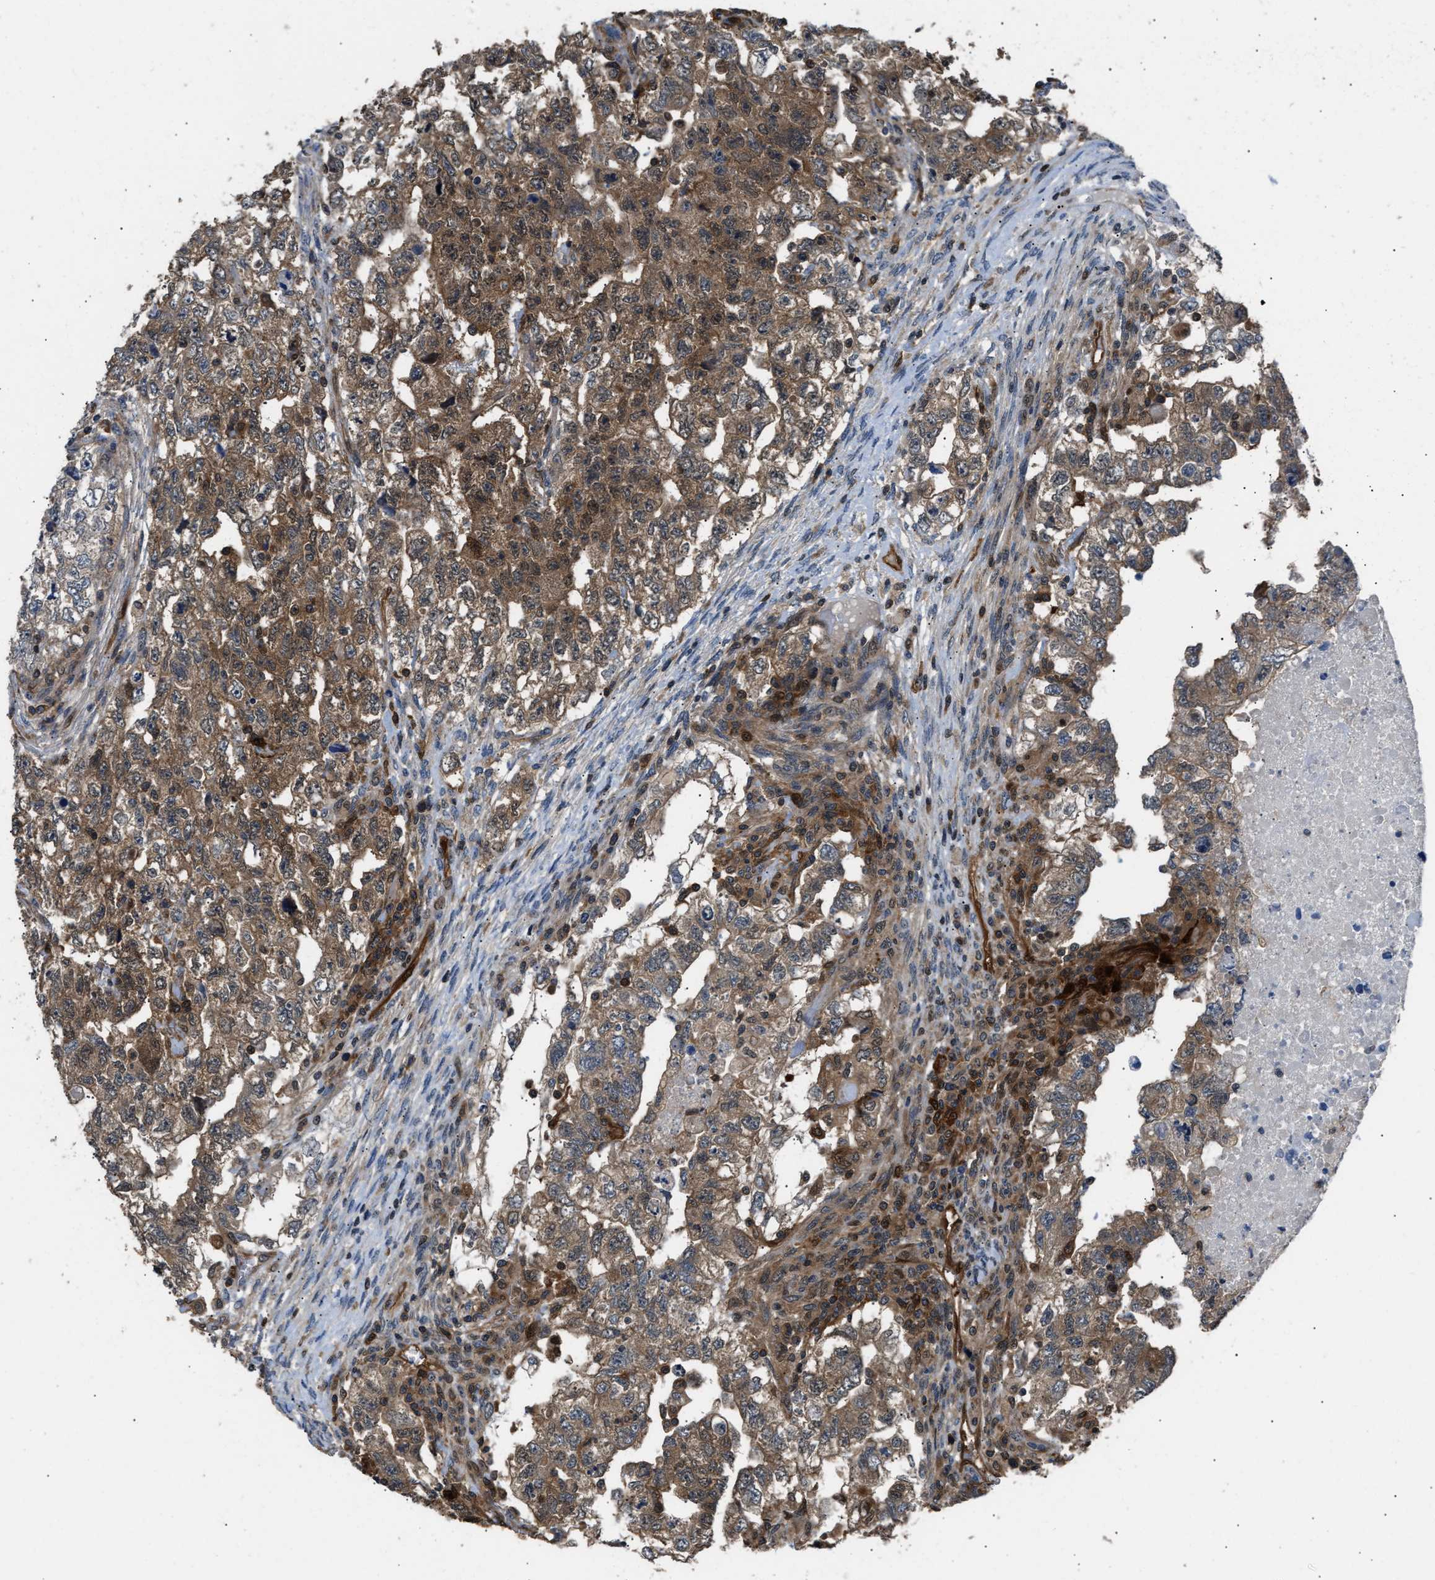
{"staining": {"intensity": "moderate", "quantity": ">75%", "location": "cytoplasmic/membranous"}, "tissue": "testis cancer", "cell_type": "Tumor cells", "image_type": "cancer", "snomed": [{"axis": "morphology", "description": "Carcinoma, Embryonal, NOS"}, {"axis": "topography", "description": "Testis"}], "caption": "Embryonal carcinoma (testis) was stained to show a protein in brown. There is medium levels of moderate cytoplasmic/membranous expression in approximately >75% of tumor cells.", "gene": "PPA1", "patient": {"sex": "male", "age": 36}}